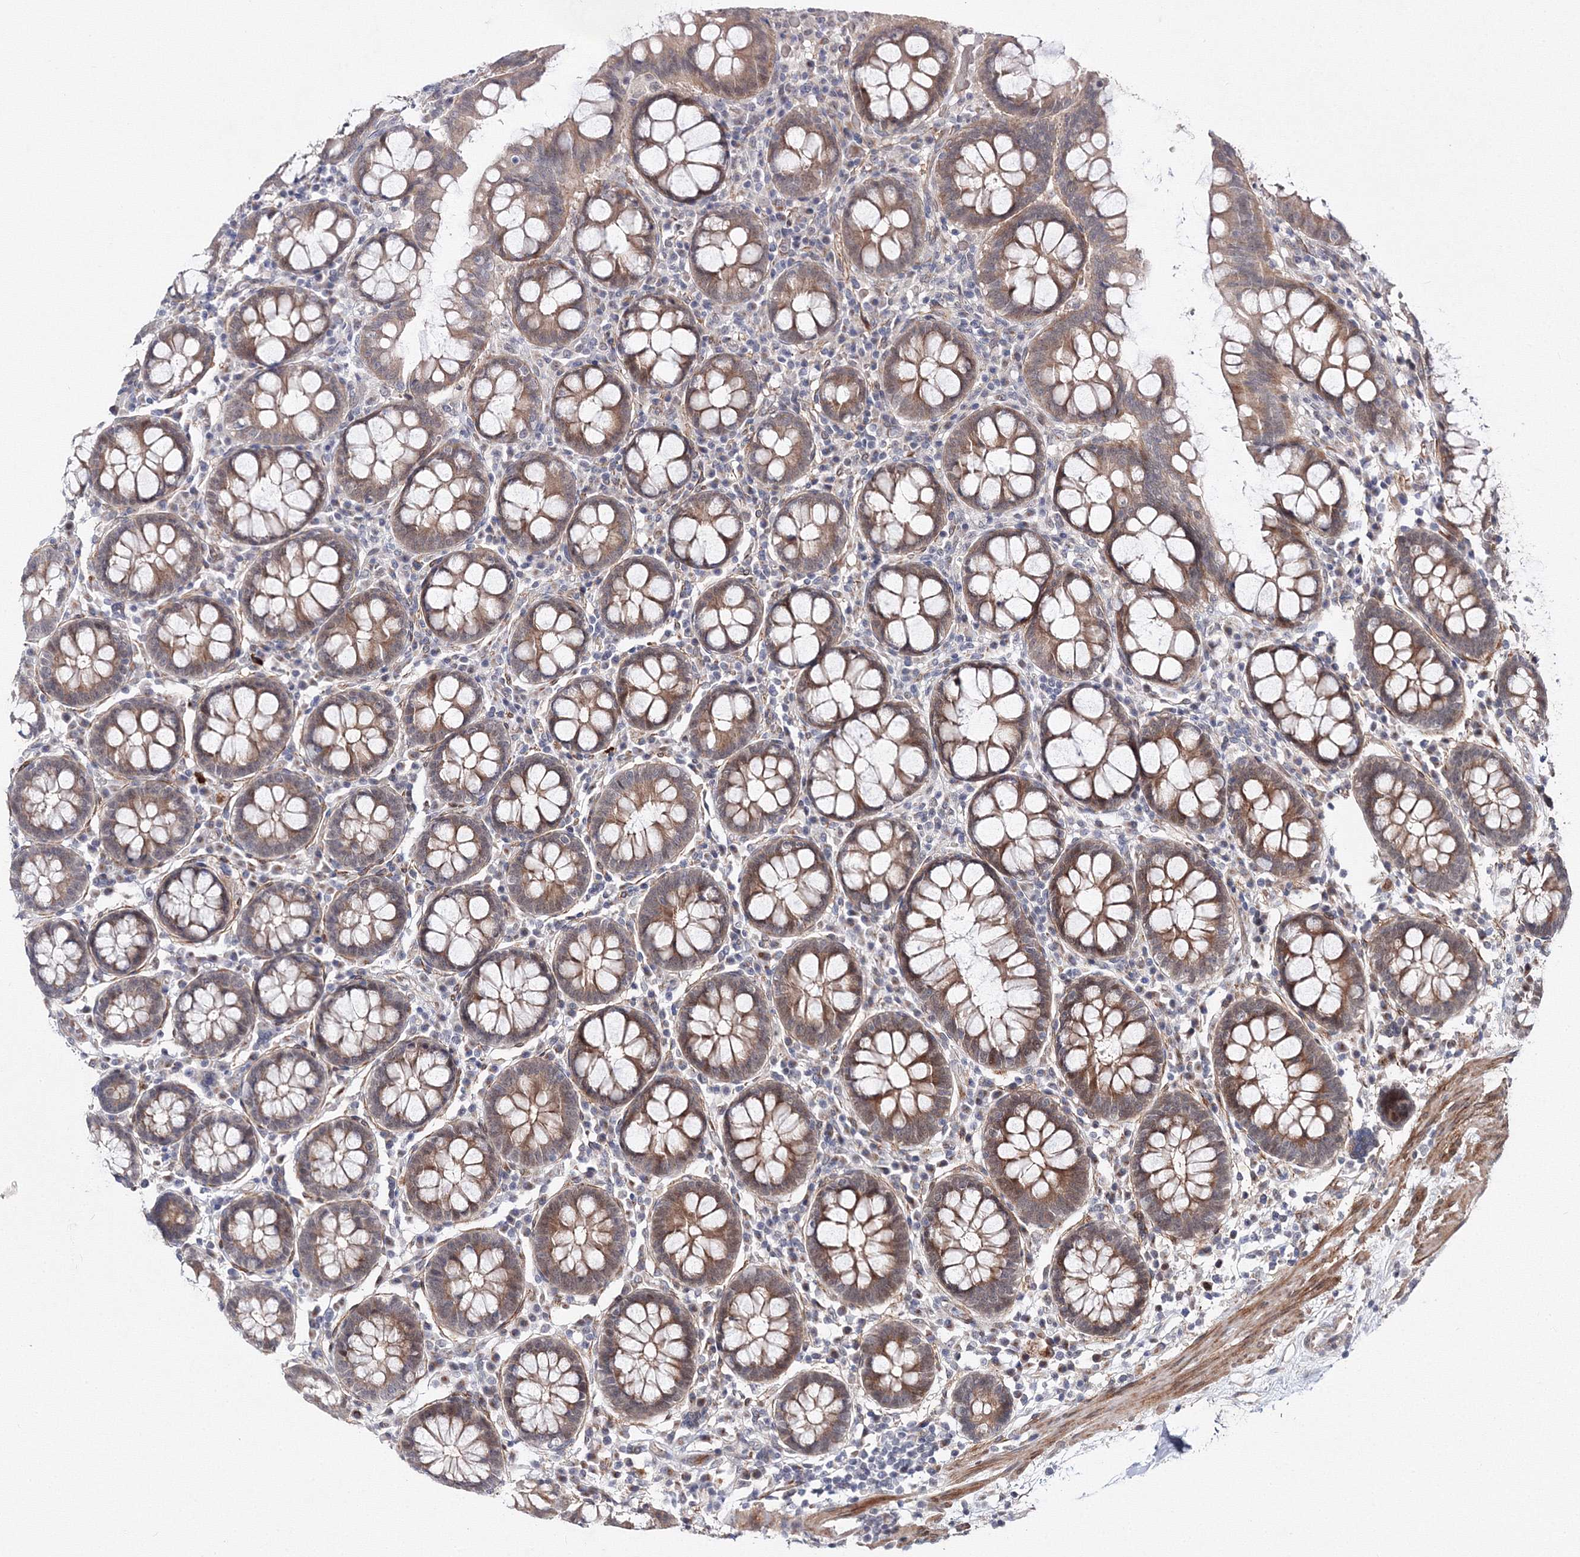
{"staining": {"intensity": "moderate", "quantity": "25%-75%", "location": "cytoplasmic/membranous"}, "tissue": "colon", "cell_type": "Endothelial cells", "image_type": "normal", "snomed": [{"axis": "morphology", "description": "Normal tissue, NOS"}, {"axis": "topography", "description": "Colon"}], "caption": "Endothelial cells display medium levels of moderate cytoplasmic/membranous positivity in approximately 25%-75% of cells in normal colon.", "gene": "C11orf52", "patient": {"sex": "female", "age": 79}}